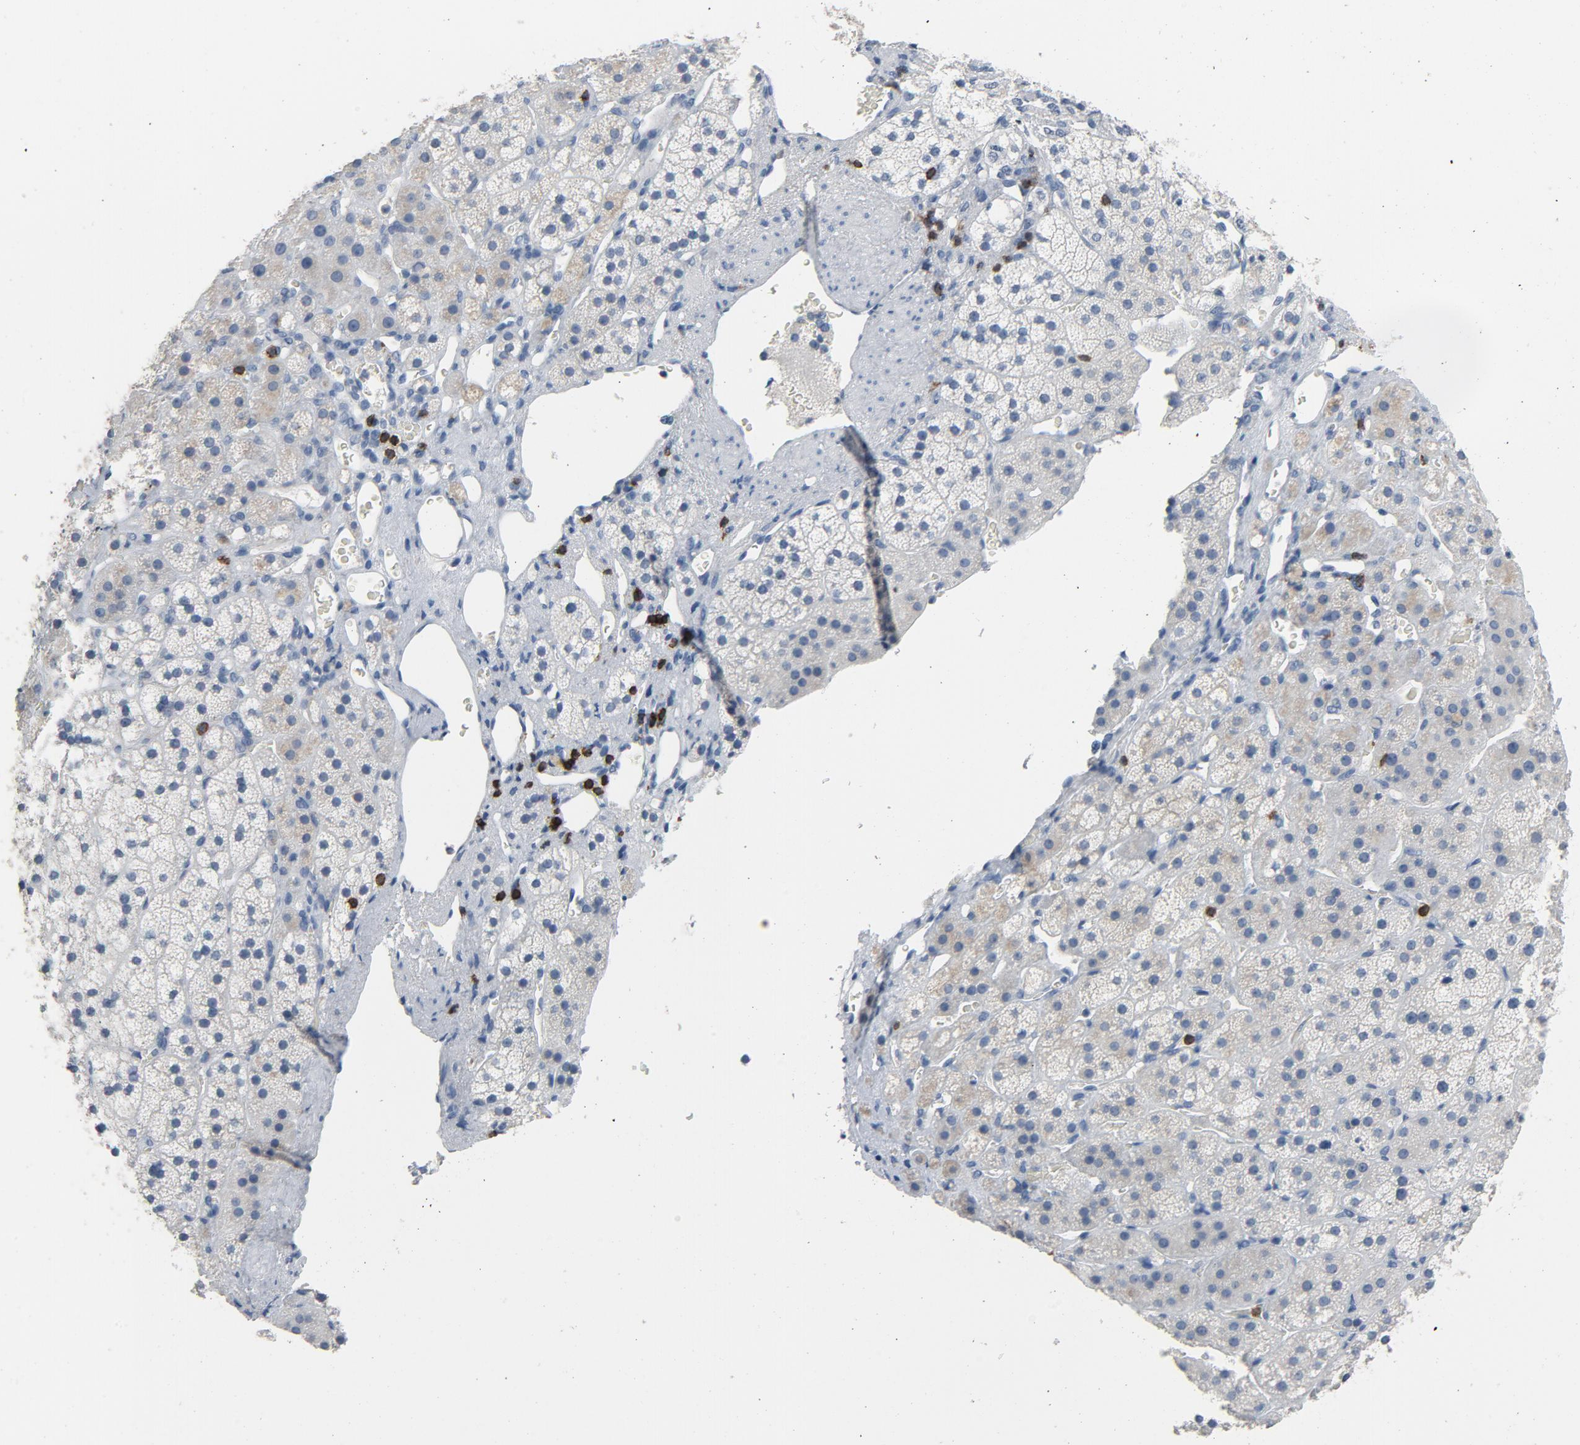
{"staining": {"intensity": "weak", "quantity": "<25%", "location": "cytoplasmic/membranous"}, "tissue": "adrenal gland", "cell_type": "Glandular cells", "image_type": "normal", "snomed": [{"axis": "morphology", "description": "Normal tissue, NOS"}, {"axis": "topography", "description": "Adrenal gland"}], "caption": "Immunohistochemical staining of normal human adrenal gland shows no significant positivity in glandular cells.", "gene": "LCK", "patient": {"sex": "female", "age": 44}}